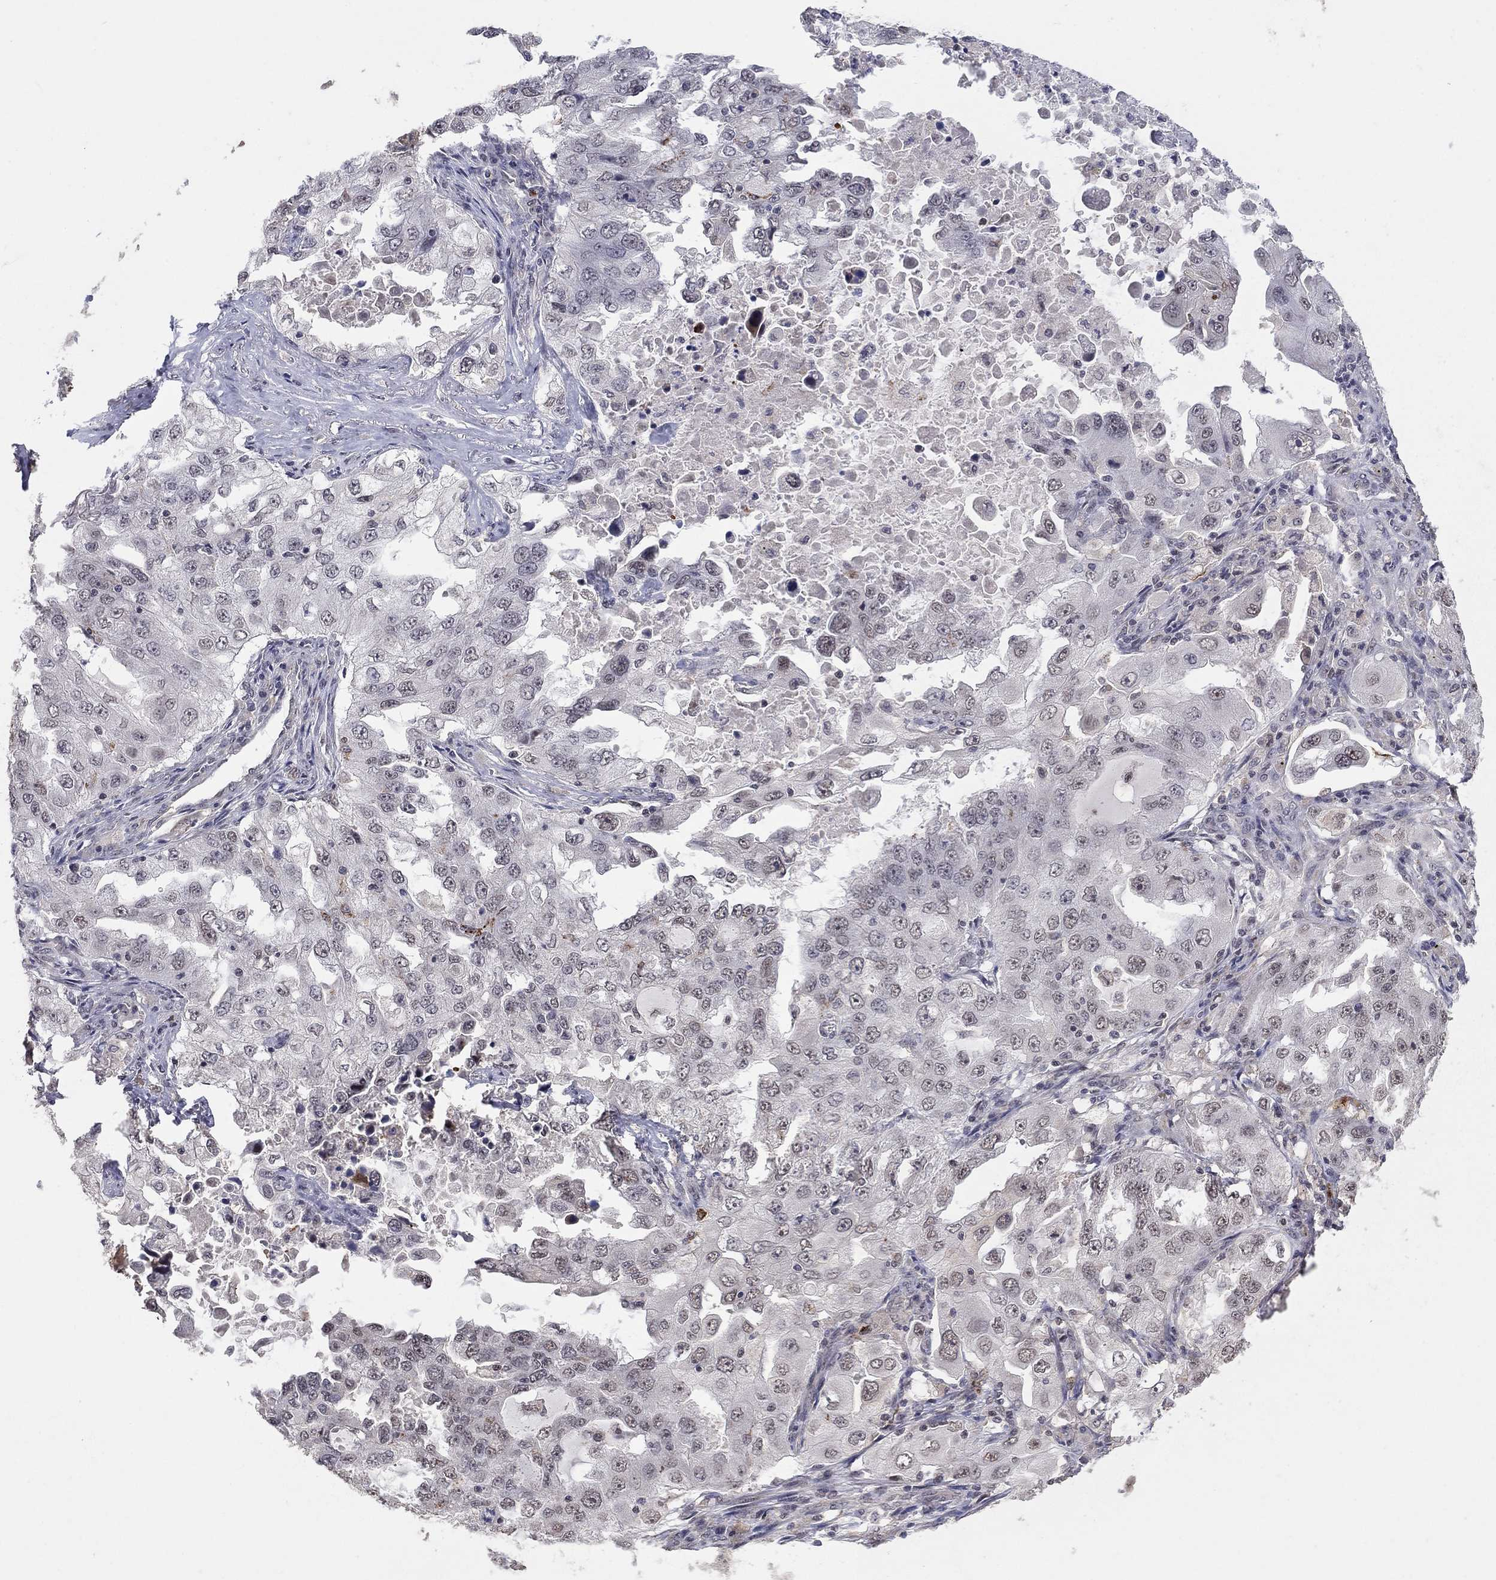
{"staining": {"intensity": "negative", "quantity": "none", "location": "none"}, "tissue": "lung cancer", "cell_type": "Tumor cells", "image_type": "cancer", "snomed": [{"axis": "morphology", "description": "Adenocarcinoma, NOS"}, {"axis": "topography", "description": "Lung"}], "caption": "The immunohistochemistry (IHC) image has no significant positivity in tumor cells of lung cancer tissue.", "gene": "GRIA3", "patient": {"sex": "female", "age": 61}}